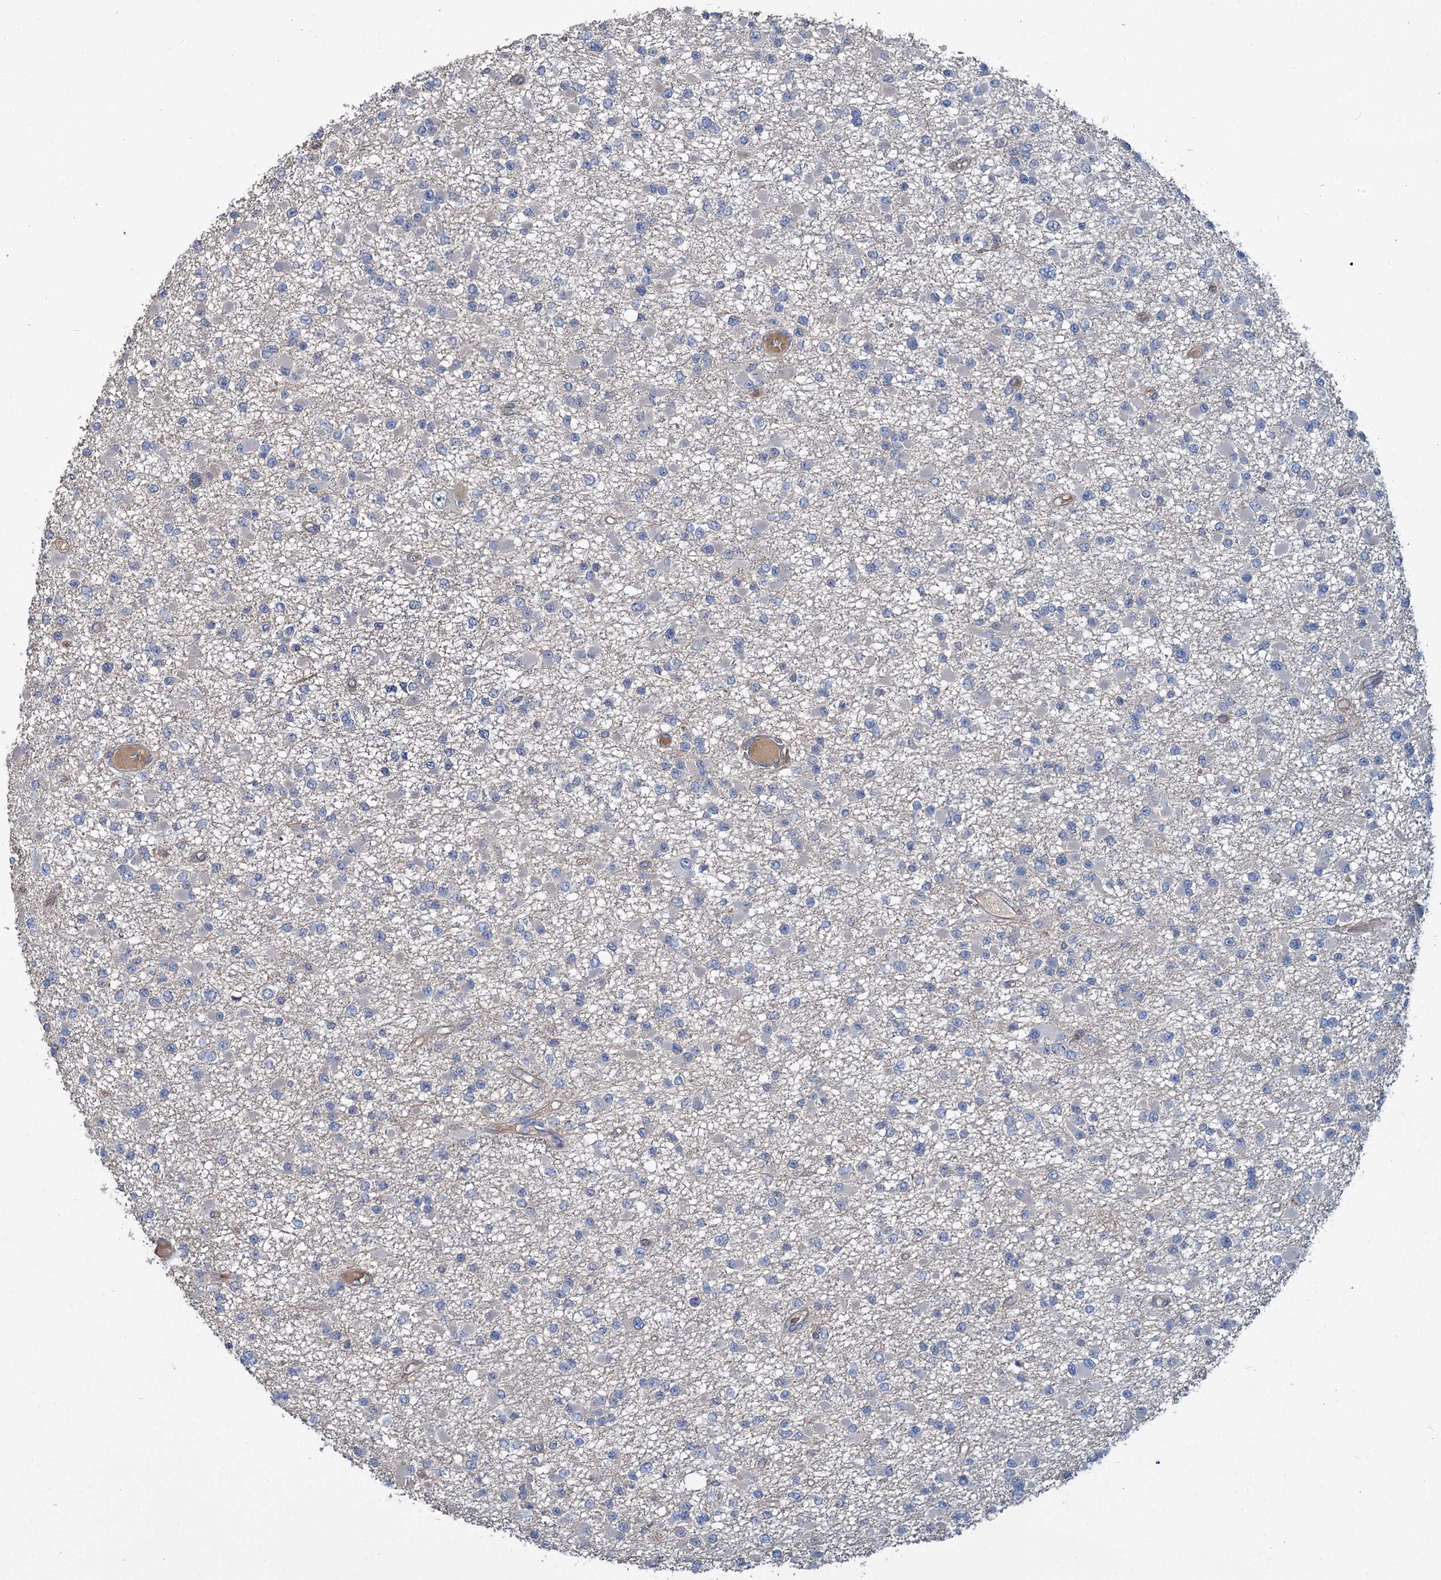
{"staining": {"intensity": "negative", "quantity": "none", "location": "none"}, "tissue": "glioma", "cell_type": "Tumor cells", "image_type": "cancer", "snomed": [{"axis": "morphology", "description": "Glioma, malignant, Low grade"}, {"axis": "topography", "description": "Brain"}], "caption": "A high-resolution photomicrograph shows immunohistochemistry staining of low-grade glioma (malignant), which demonstrates no significant staining in tumor cells. (IHC, brightfield microscopy, high magnification).", "gene": "URAD", "patient": {"sex": "female", "age": 22}}